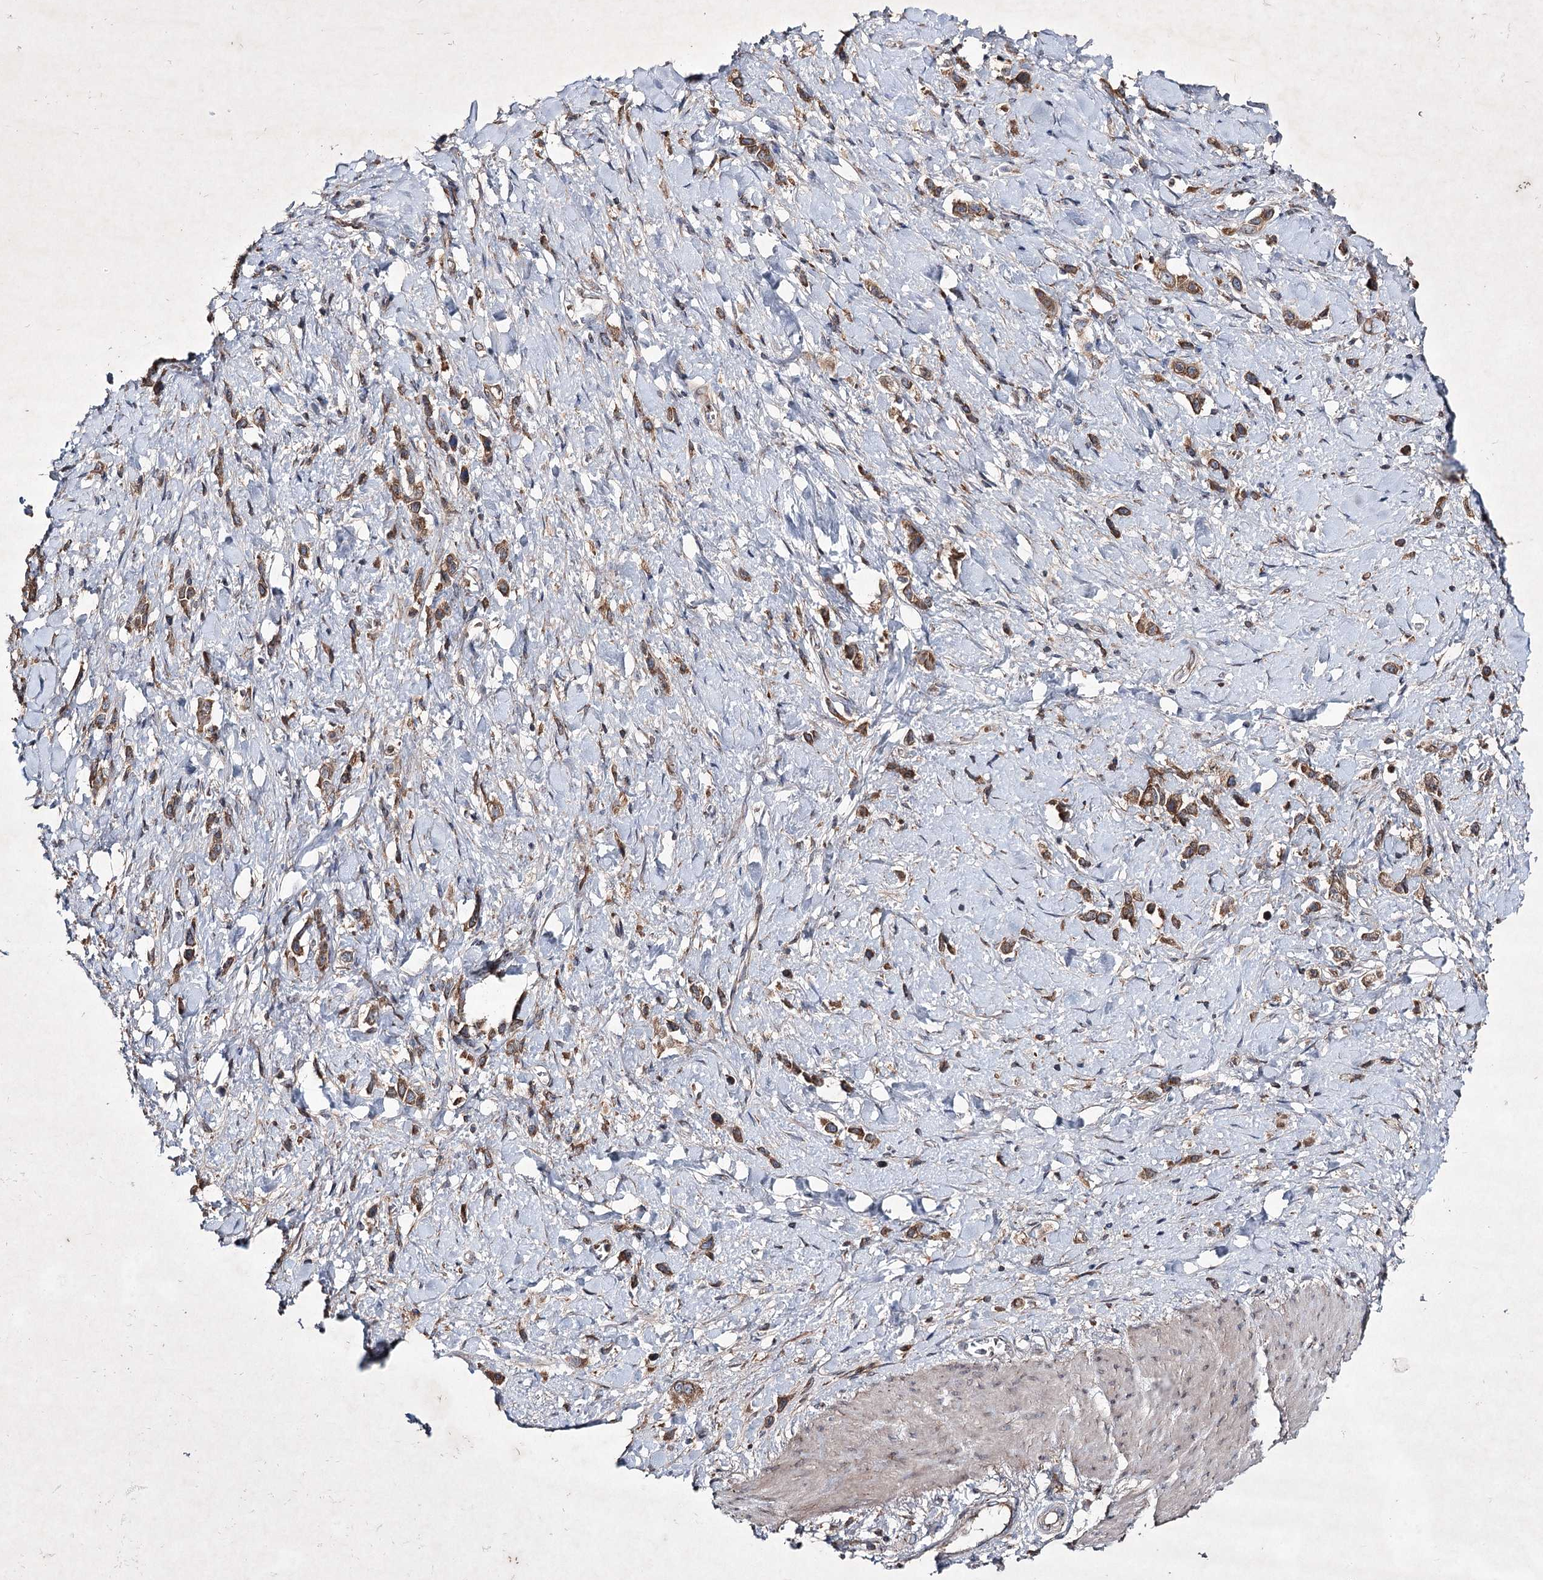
{"staining": {"intensity": "moderate", "quantity": ">75%", "location": "cytoplasmic/membranous"}, "tissue": "stomach cancer", "cell_type": "Tumor cells", "image_type": "cancer", "snomed": [{"axis": "morphology", "description": "Normal tissue, NOS"}, {"axis": "morphology", "description": "Adenocarcinoma, NOS"}, {"axis": "topography", "description": "Stomach, upper"}, {"axis": "topography", "description": "Stomach"}], "caption": "Stomach cancer (adenocarcinoma) stained for a protein exhibits moderate cytoplasmic/membranous positivity in tumor cells.", "gene": "ALG9", "patient": {"sex": "female", "age": 65}}